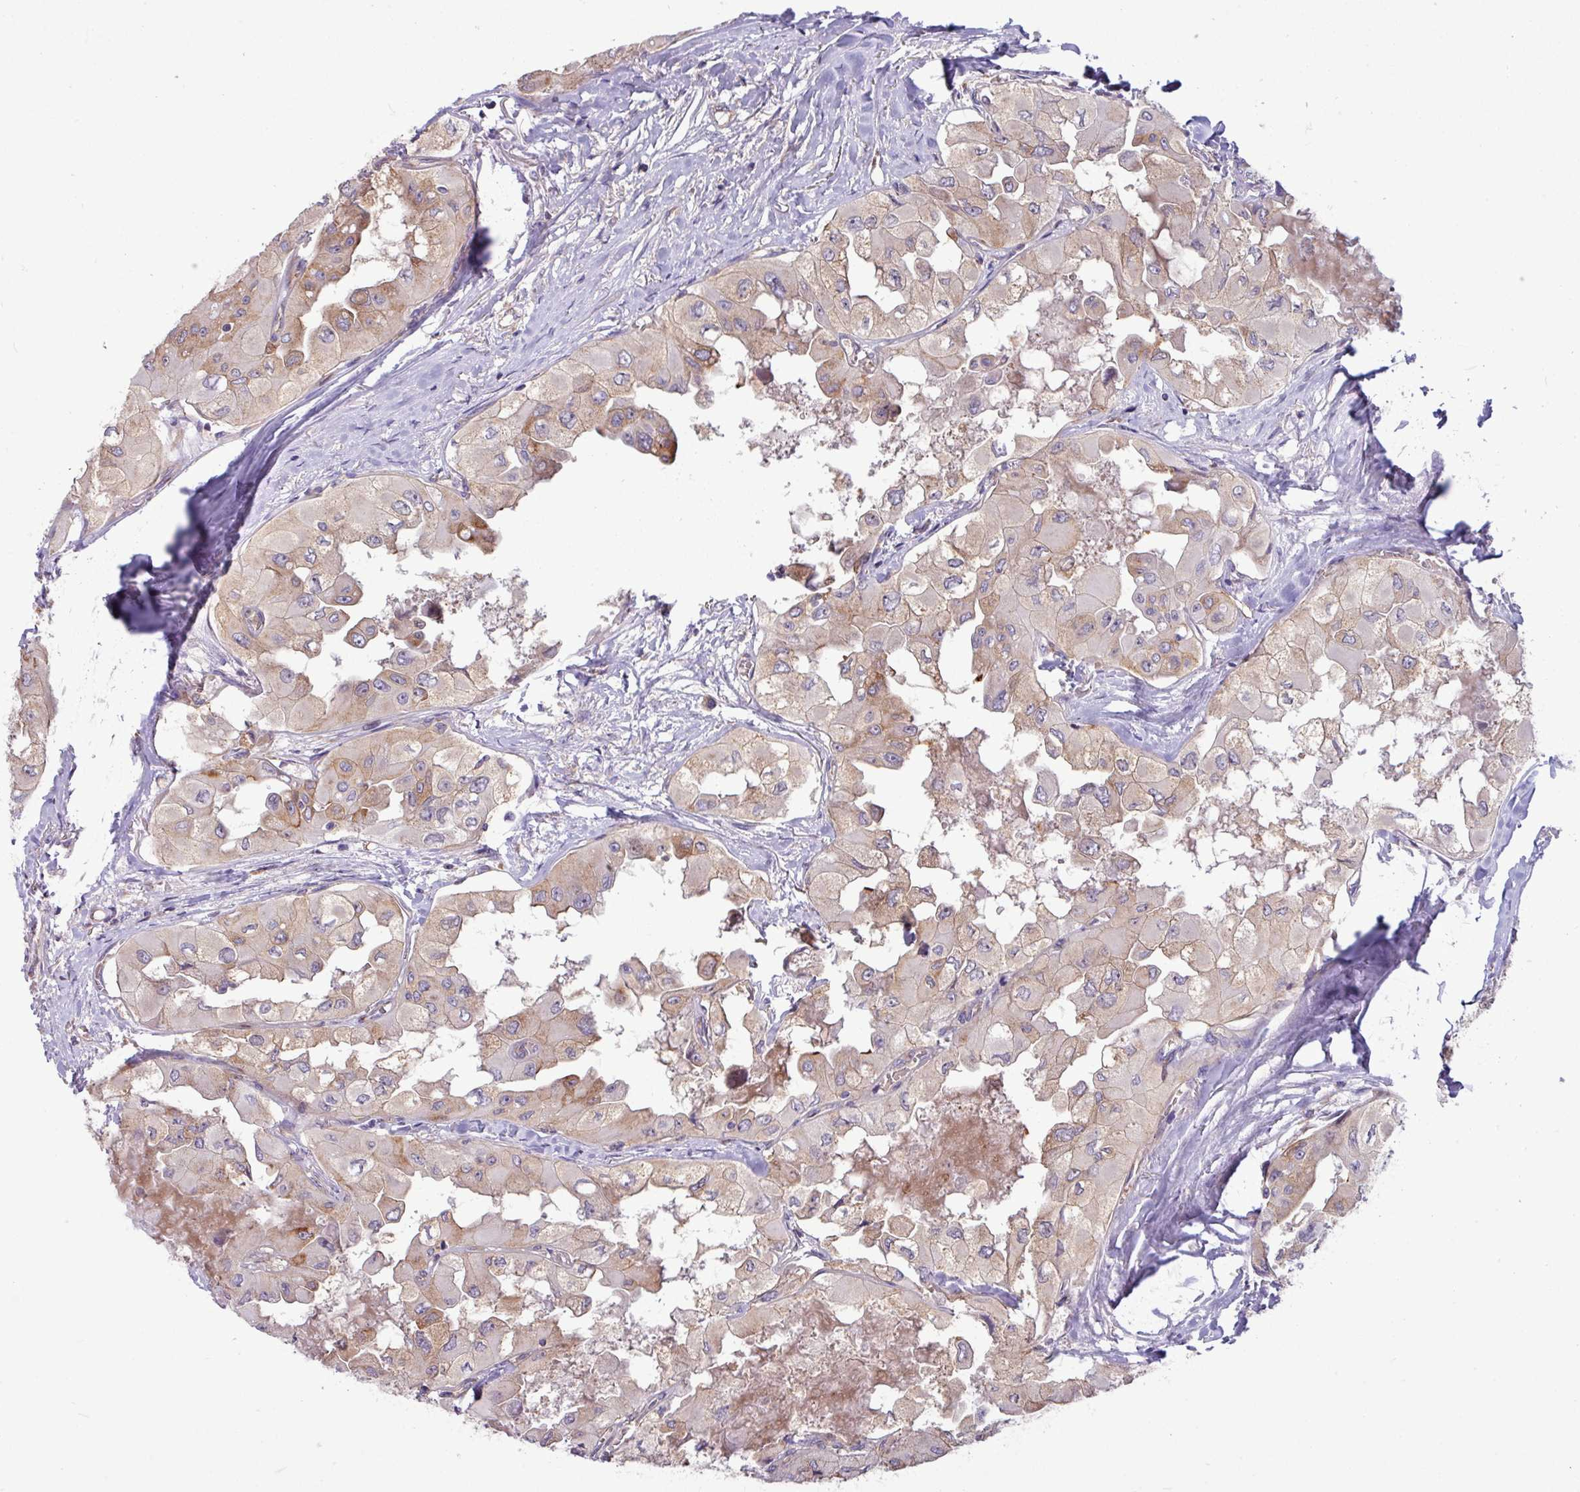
{"staining": {"intensity": "moderate", "quantity": "25%-75%", "location": "cytoplasmic/membranous"}, "tissue": "thyroid cancer", "cell_type": "Tumor cells", "image_type": "cancer", "snomed": [{"axis": "morphology", "description": "Normal tissue, NOS"}, {"axis": "morphology", "description": "Papillary adenocarcinoma, NOS"}, {"axis": "topography", "description": "Thyroid gland"}], "caption": "Immunohistochemical staining of thyroid papillary adenocarcinoma exhibits moderate cytoplasmic/membranous protein positivity in about 25%-75% of tumor cells.", "gene": "LSM12", "patient": {"sex": "female", "age": 59}}